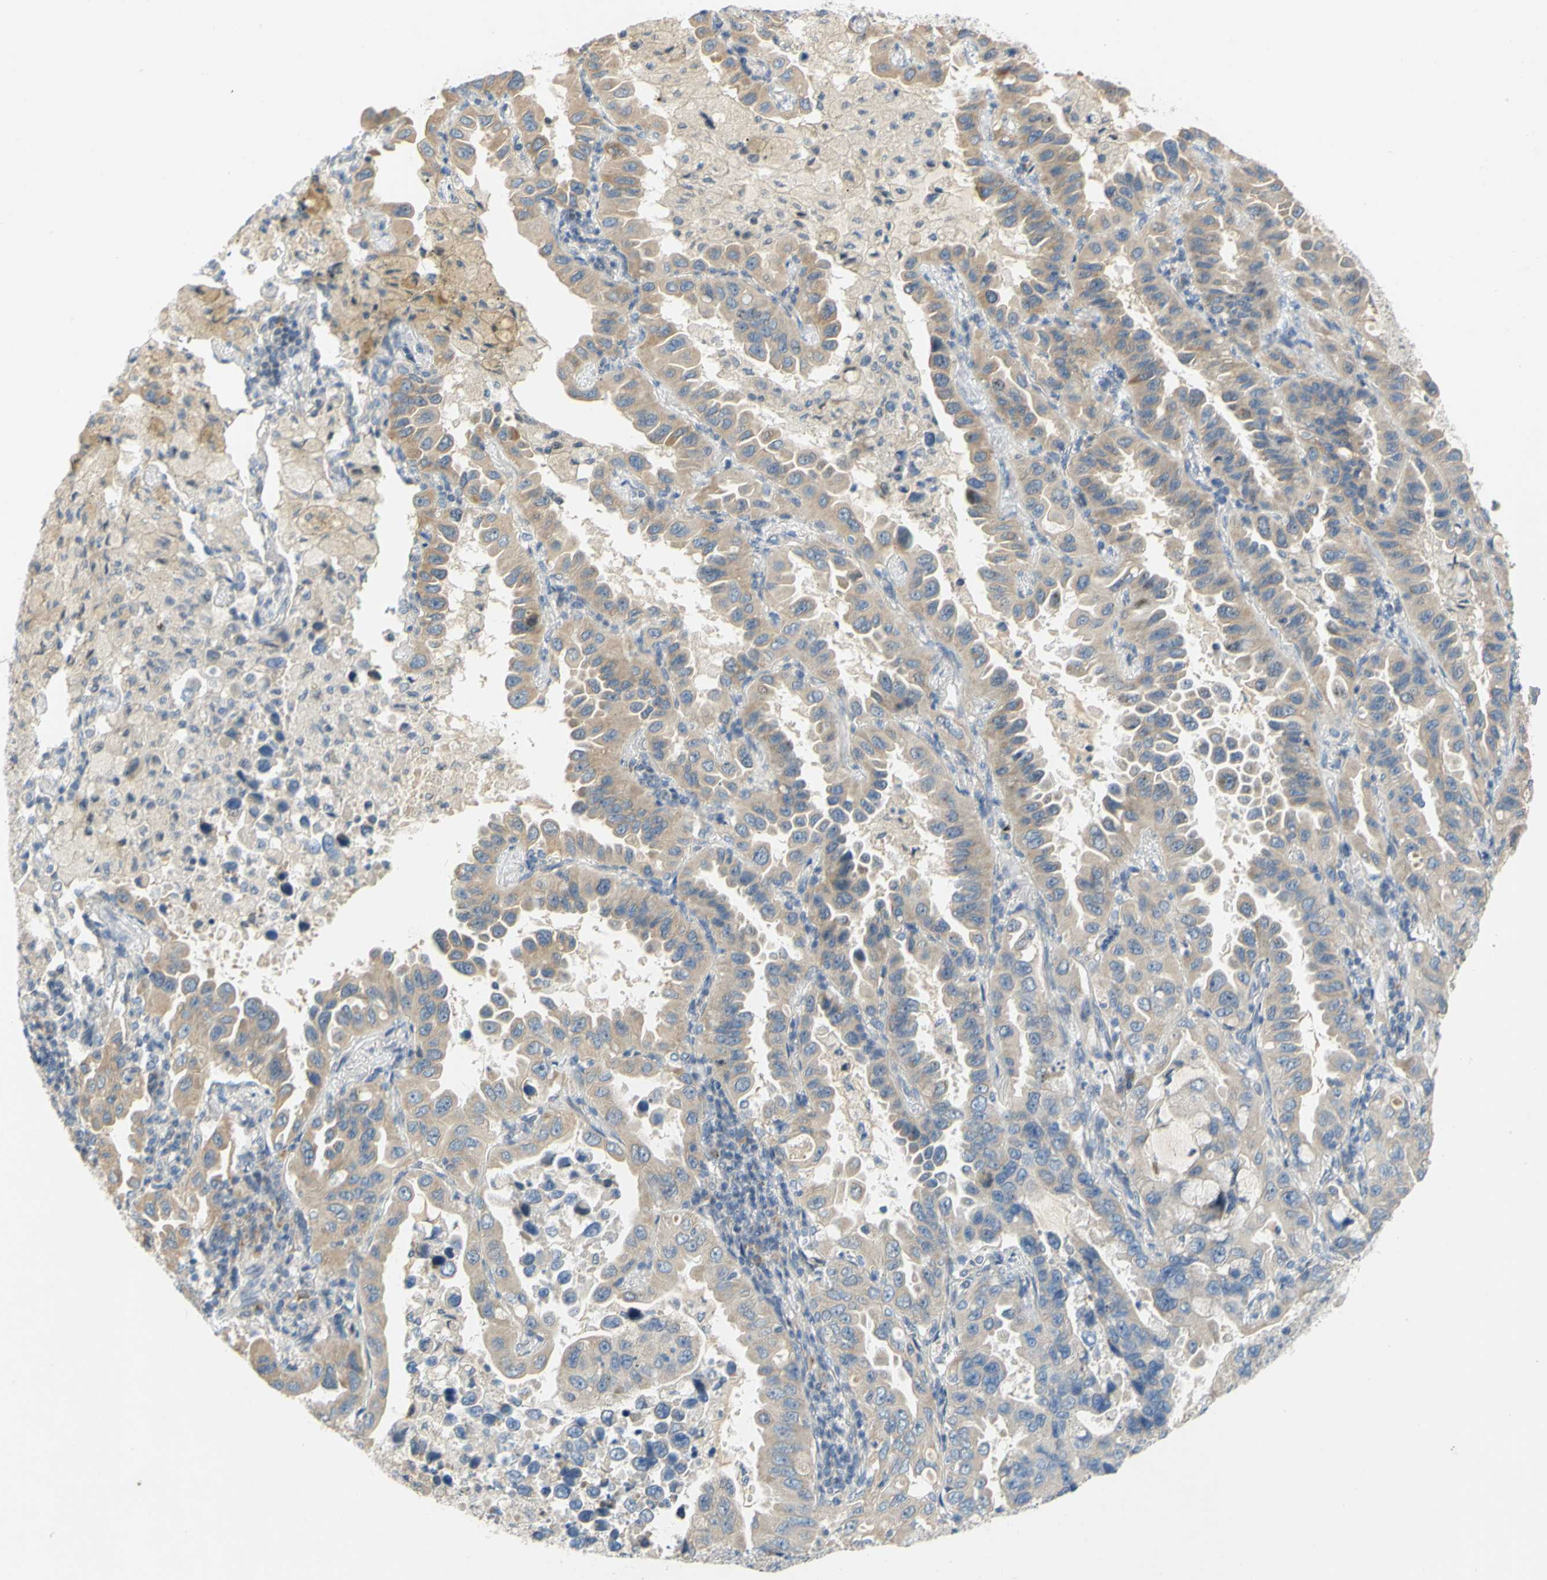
{"staining": {"intensity": "weak", "quantity": ">75%", "location": "cytoplasmic/membranous"}, "tissue": "lung cancer", "cell_type": "Tumor cells", "image_type": "cancer", "snomed": [{"axis": "morphology", "description": "Adenocarcinoma, NOS"}, {"axis": "topography", "description": "Lung"}], "caption": "IHC of human lung cancer (adenocarcinoma) demonstrates low levels of weak cytoplasmic/membranous staining in about >75% of tumor cells.", "gene": "CCNB2", "patient": {"sex": "male", "age": 64}}